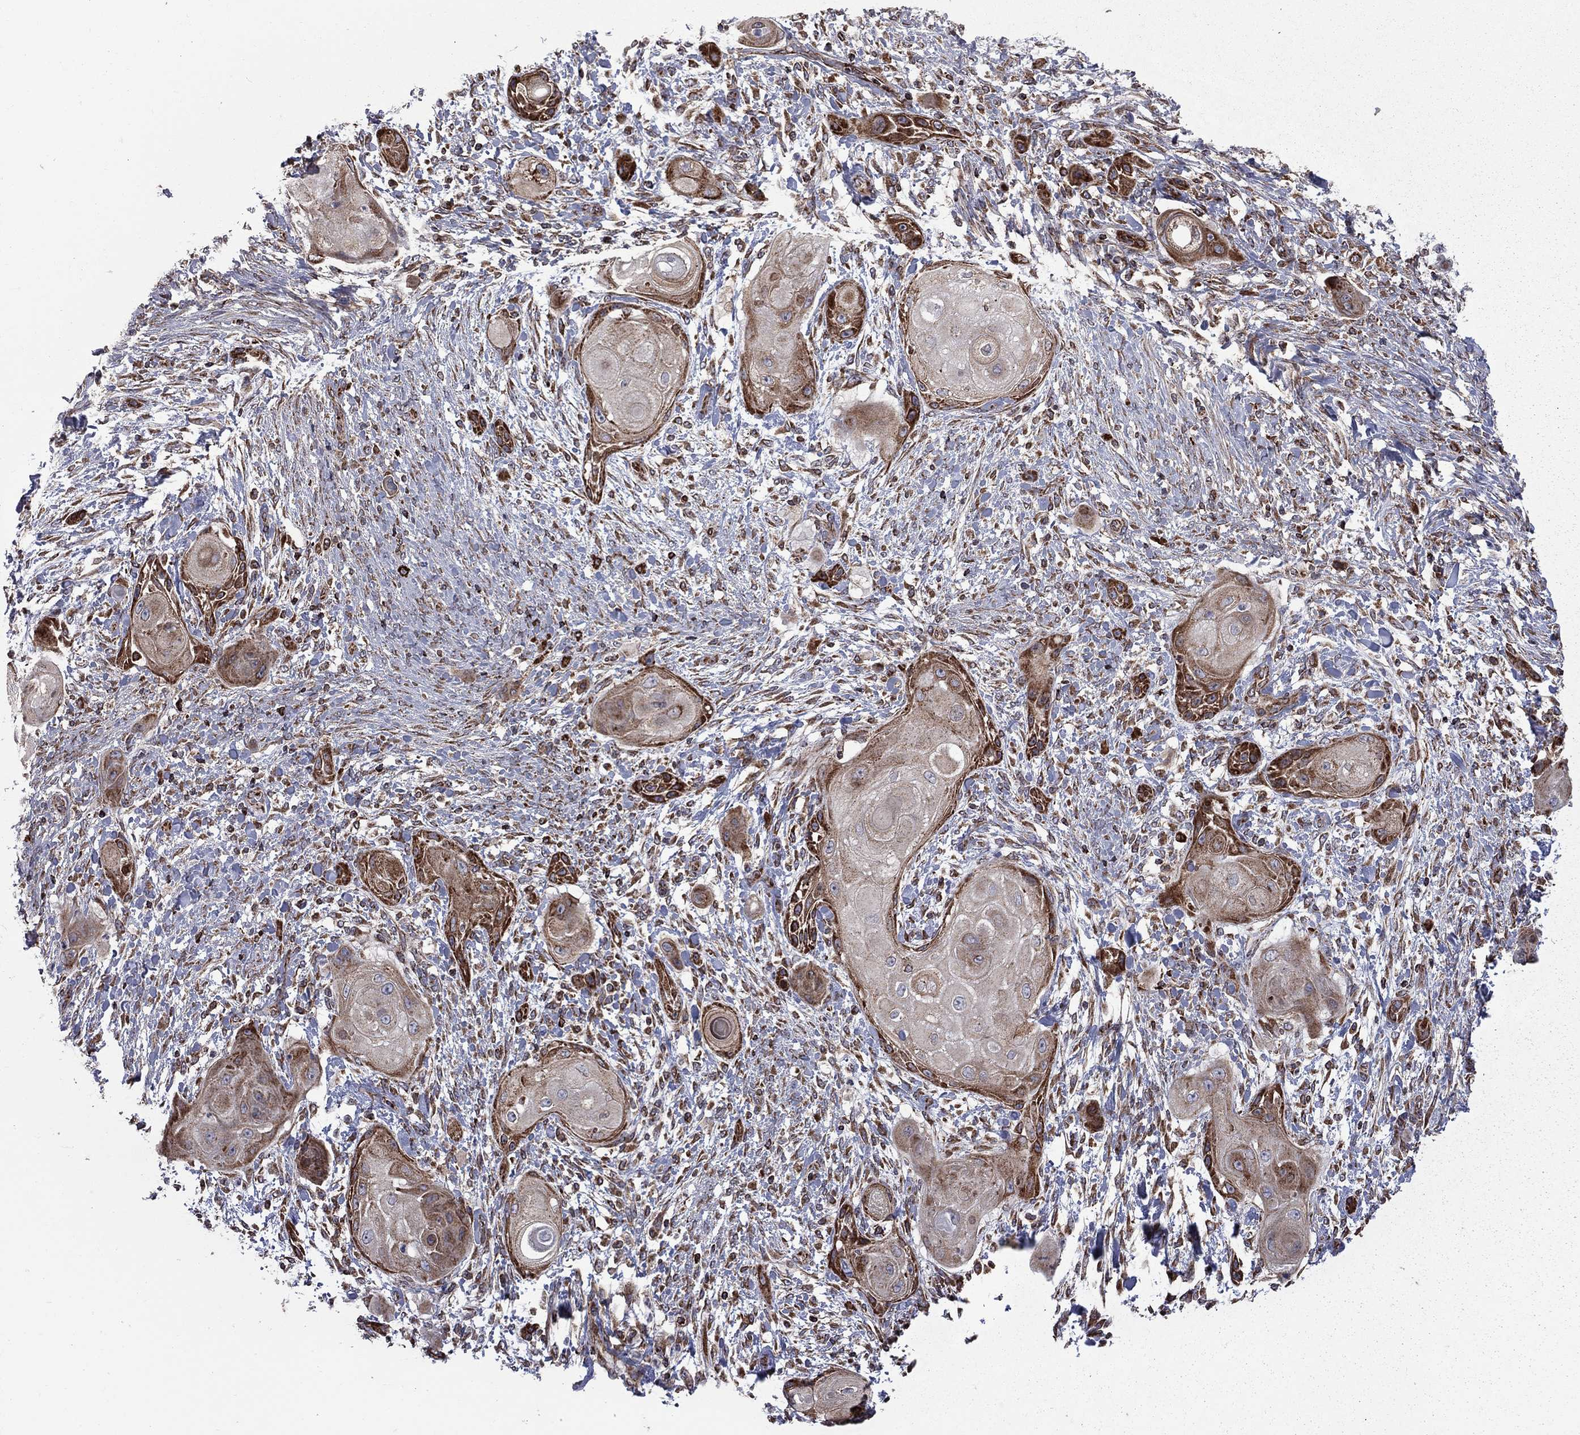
{"staining": {"intensity": "strong", "quantity": ">75%", "location": "cytoplasmic/membranous"}, "tissue": "skin cancer", "cell_type": "Tumor cells", "image_type": "cancer", "snomed": [{"axis": "morphology", "description": "Squamous cell carcinoma, NOS"}, {"axis": "topography", "description": "Skin"}], "caption": "Tumor cells exhibit strong cytoplasmic/membranous staining in about >75% of cells in skin cancer. The protein of interest is shown in brown color, while the nuclei are stained blue.", "gene": "CLPTM1", "patient": {"sex": "male", "age": 62}}